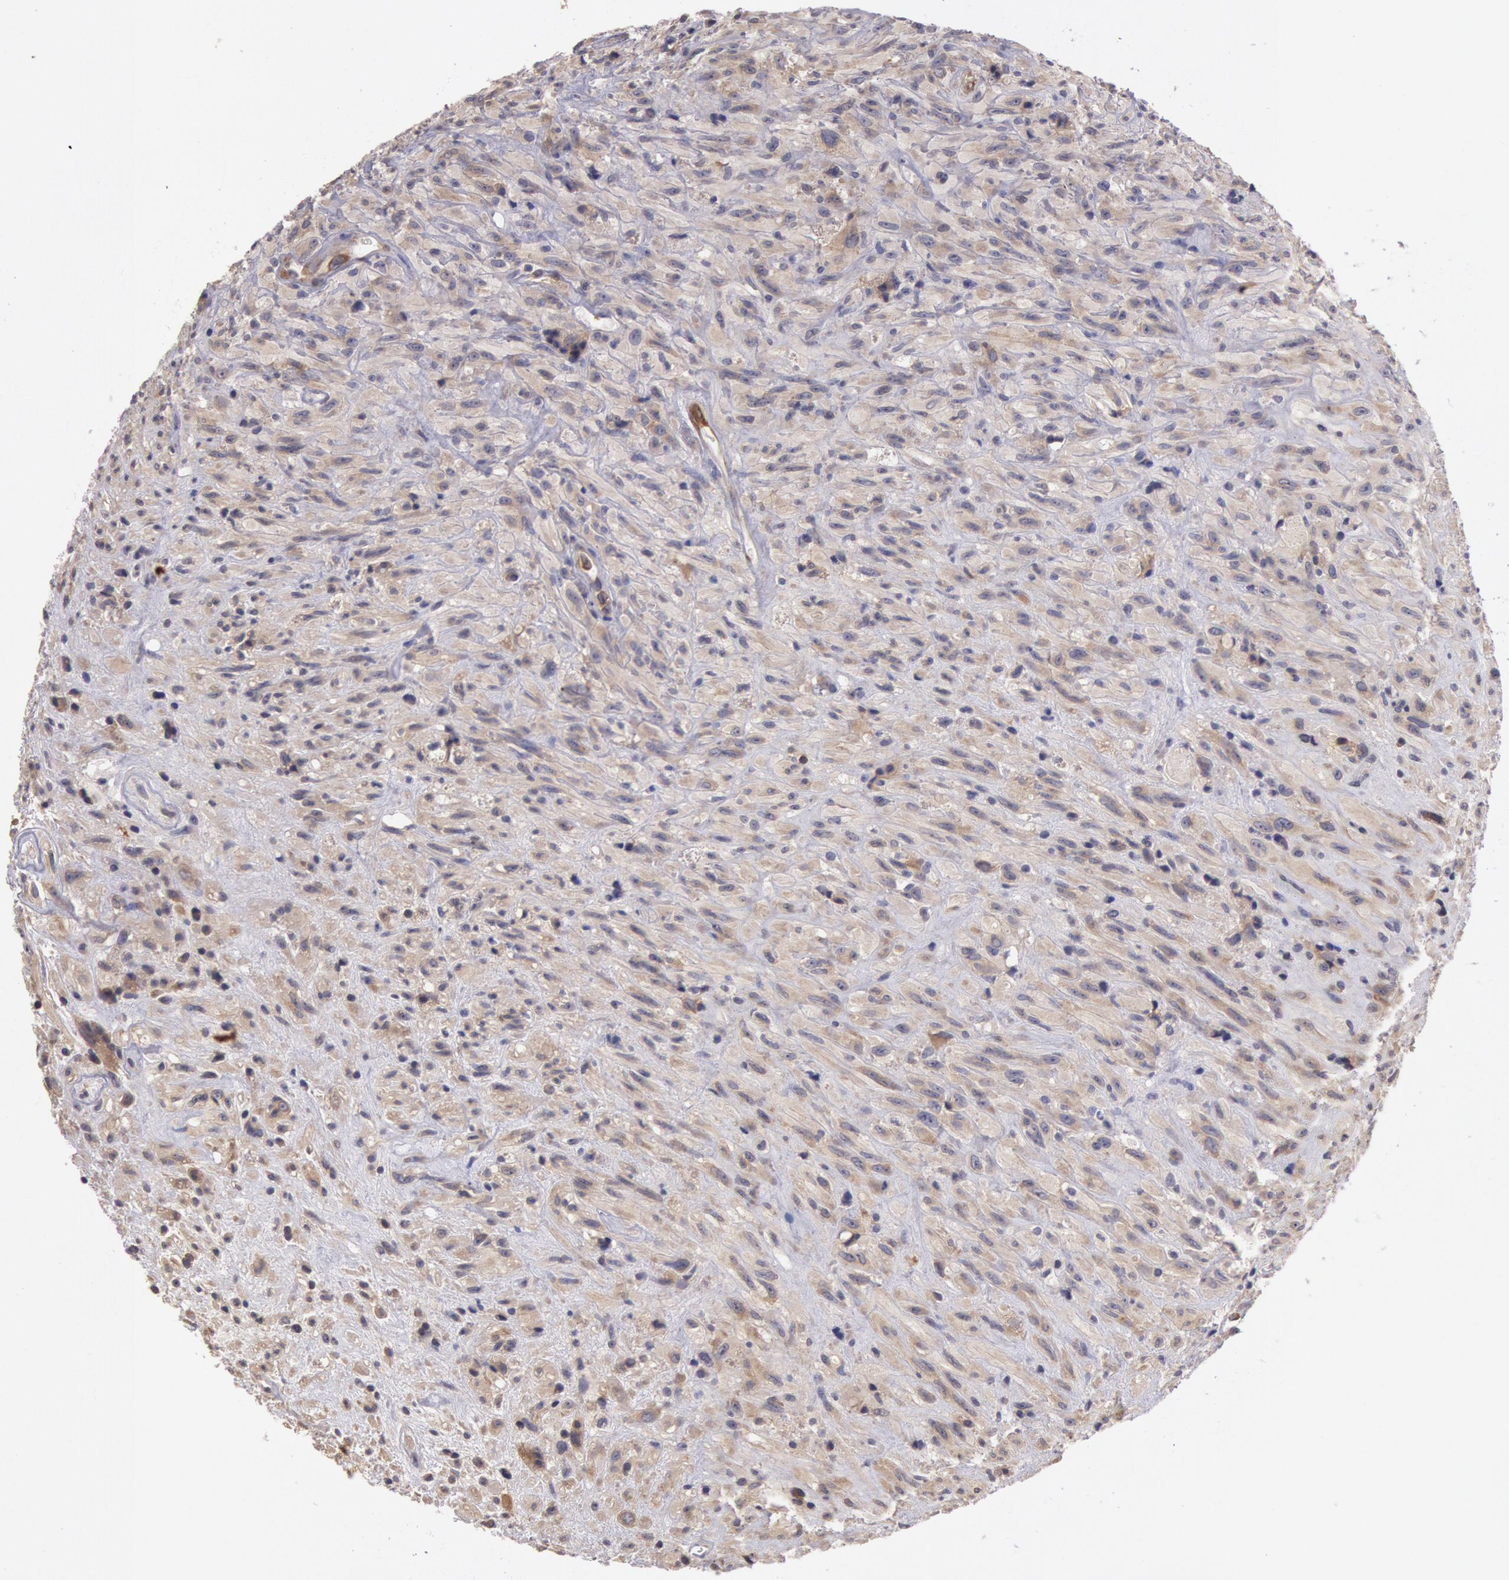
{"staining": {"intensity": "weak", "quantity": "25%-75%", "location": "cytoplasmic/membranous"}, "tissue": "glioma", "cell_type": "Tumor cells", "image_type": "cancer", "snomed": [{"axis": "morphology", "description": "Glioma, malignant, High grade"}, {"axis": "topography", "description": "Brain"}], "caption": "The histopathology image reveals immunohistochemical staining of glioma. There is weak cytoplasmic/membranous expression is appreciated in approximately 25%-75% of tumor cells. Using DAB (3,3'-diaminobenzidine) (brown) and hematoxylin (blue) stains, captured at high magnification using brightfield microscopy.", "gene": "NMT2", "patient": {"sex": "male", "age": 48}}